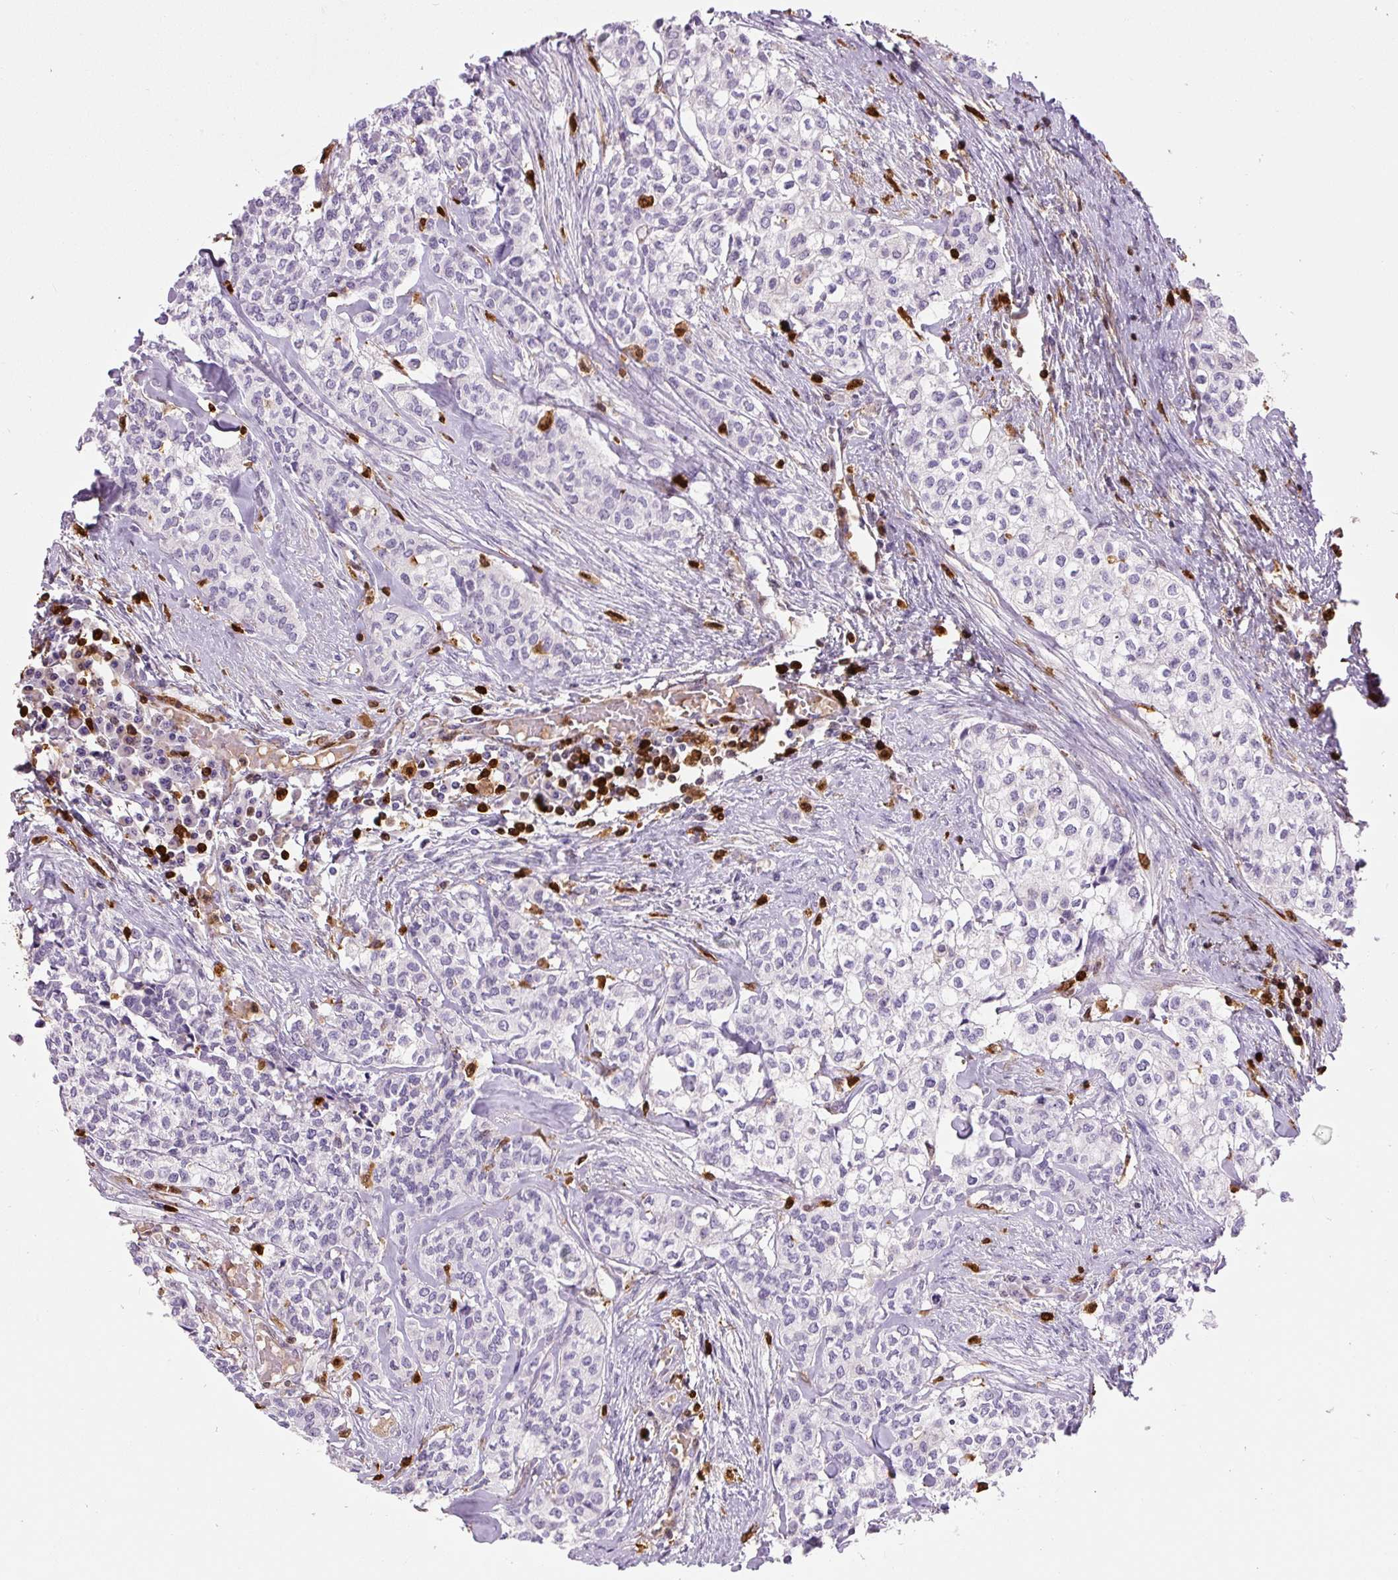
{"staining": {"intensity": "negative", "quantity": "none", "location": "none"}, "tissue": "head and neck cancer", "cell_type": "Tumor cells", "image_type": "cancer", "snomed": [{"axis": "morphology", "description": "Adenocarcinoma, NOS"}, {"axis": "topography", "description": "Head-Neck"}], "caption": "DAB immunohistochemical staining of human head and neck cancer (adenocarcinoma) demonstrates no significant positivity in tumor cells.", "gene": "S100A4", "patient": {"sex": "male", "age": 81}}